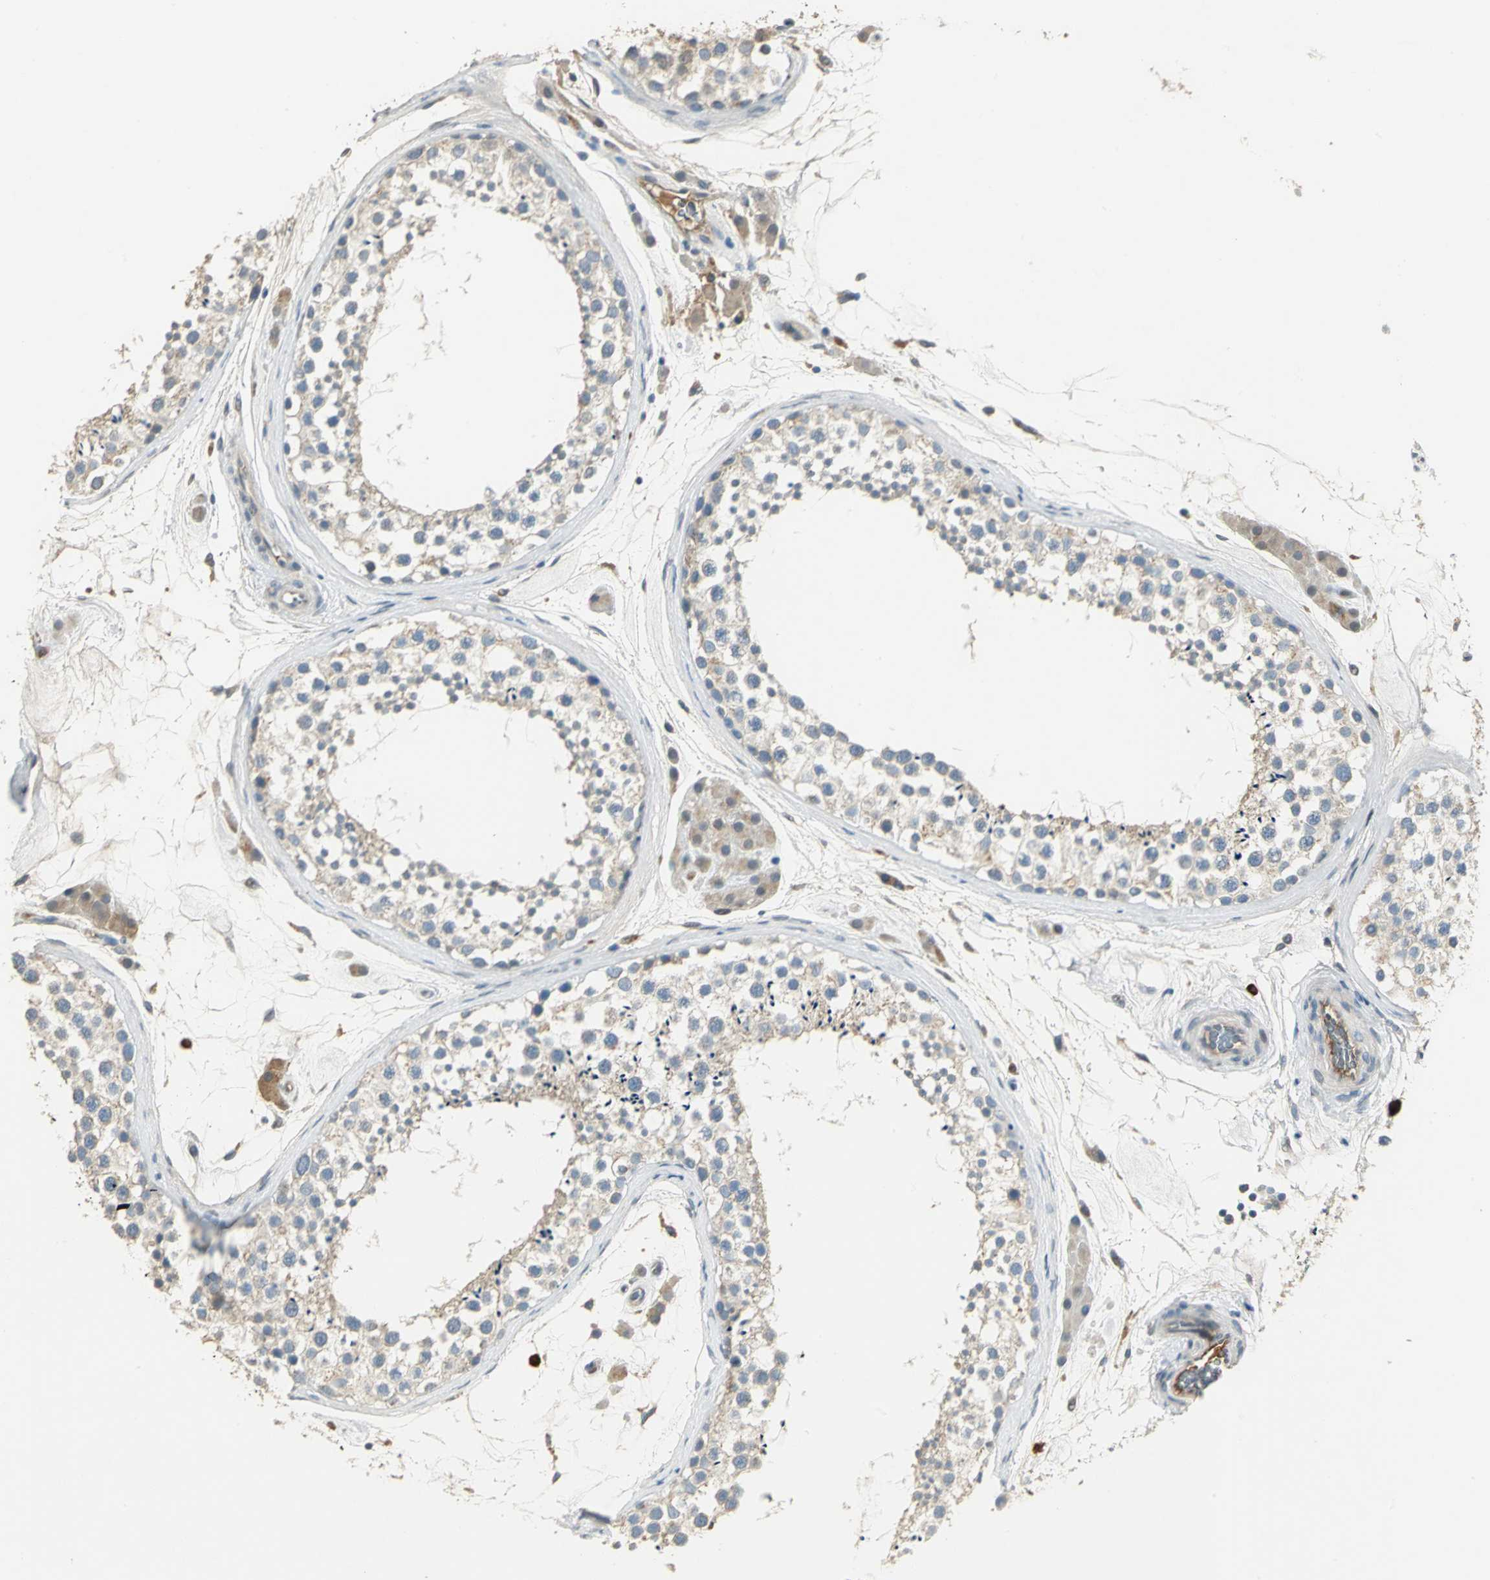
{"staining": {"intensity": "negative", "quantity": "none", "location": "none"}, "tissue": "testis", "cell_type": "Cells in seminiferous ducts", "image_type": "normal", "snomed": [{"axis": "morphology", "description": "Normal tissue, NOS"}, {"axis": "topography", "description": "Testis"}], "caption": "A photomicrograph of testis stained for a protein shows no brown staining in cells in seminiferous ducts. Nuclei are stained in blue.", "gene": "PROC", "patient": {"sex": "male", "age": 46}}